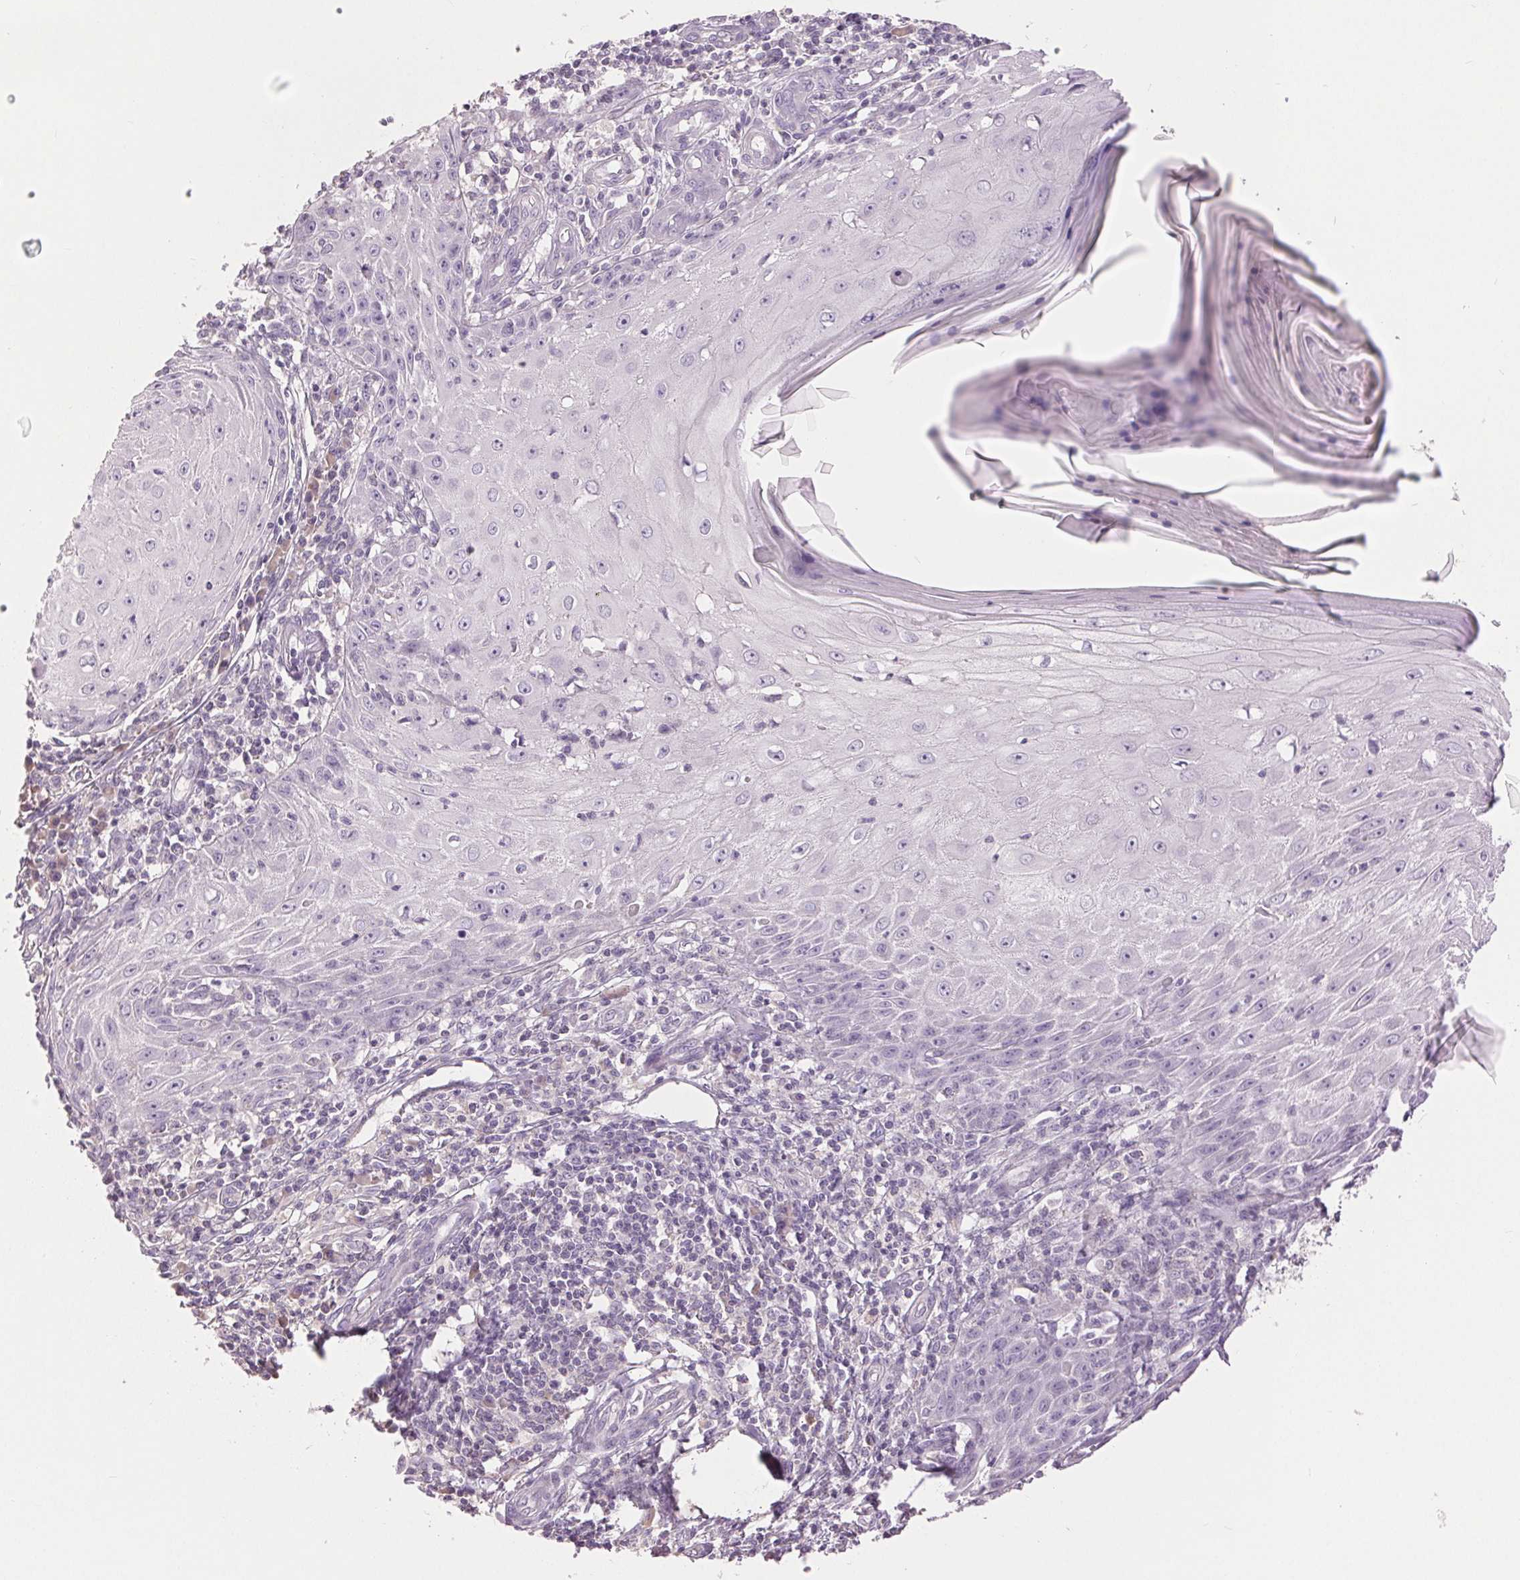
{"staining": {"intensity": "negative", "quantity": "none", "location": "none"}, "tissue": "skin cancer", "cell_type": "Tumor cells", "image_type": "cancer", "snomed": [{"axis": "morphology", "description": "Squamous cell carcinoma, NOS"}, {"axis": "topography", "description": "Skin"}], "caption": "Photomicrograph shows no significant protein expression in tumor cells of squamous cell carcinoma (skin).", "gene": "FXYD4", "patient": {"sex": "female", "age": 73}}